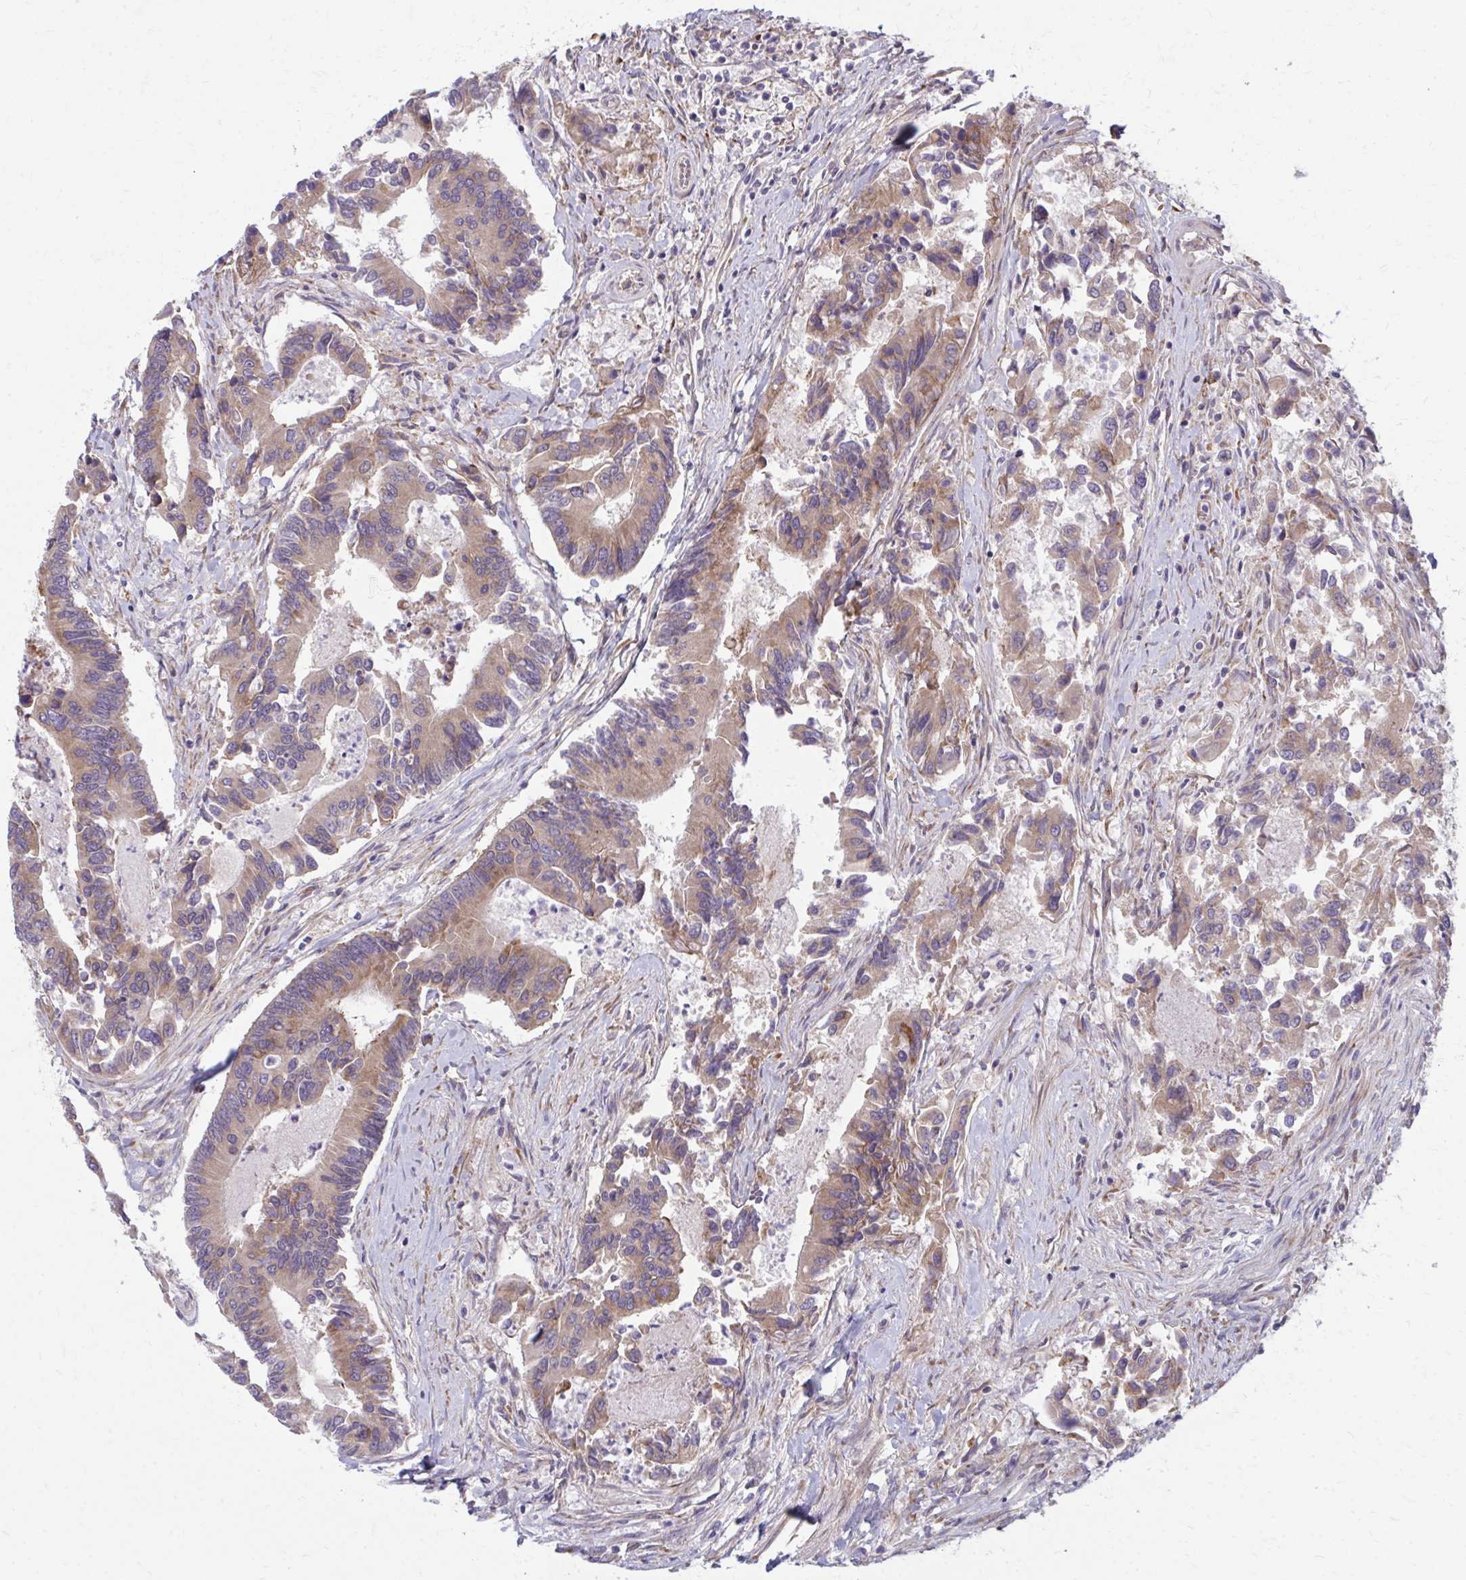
{"staining": {"intensity": "moderate", "quantity": ">75%", "location": "cytoplasmic/membranous"}, "tissue": "colorectal cancer", "cell_type": "Tumor cells", "image_type": "cancer", "snomed": [{"axis": "morphology", "description": "Adenocarcinoma, NOS"}, {"axis": "topography", "description": "Colon"}], "caption": "DAB immunohistochemical staining of colorectal cancer (adenocarcinoma) displays moderate cytoplasmic/membranous protein staining in about >75% of tumor cells.", "gene": "CEMP1", "patient": {"sex": "female", "age": 67}}